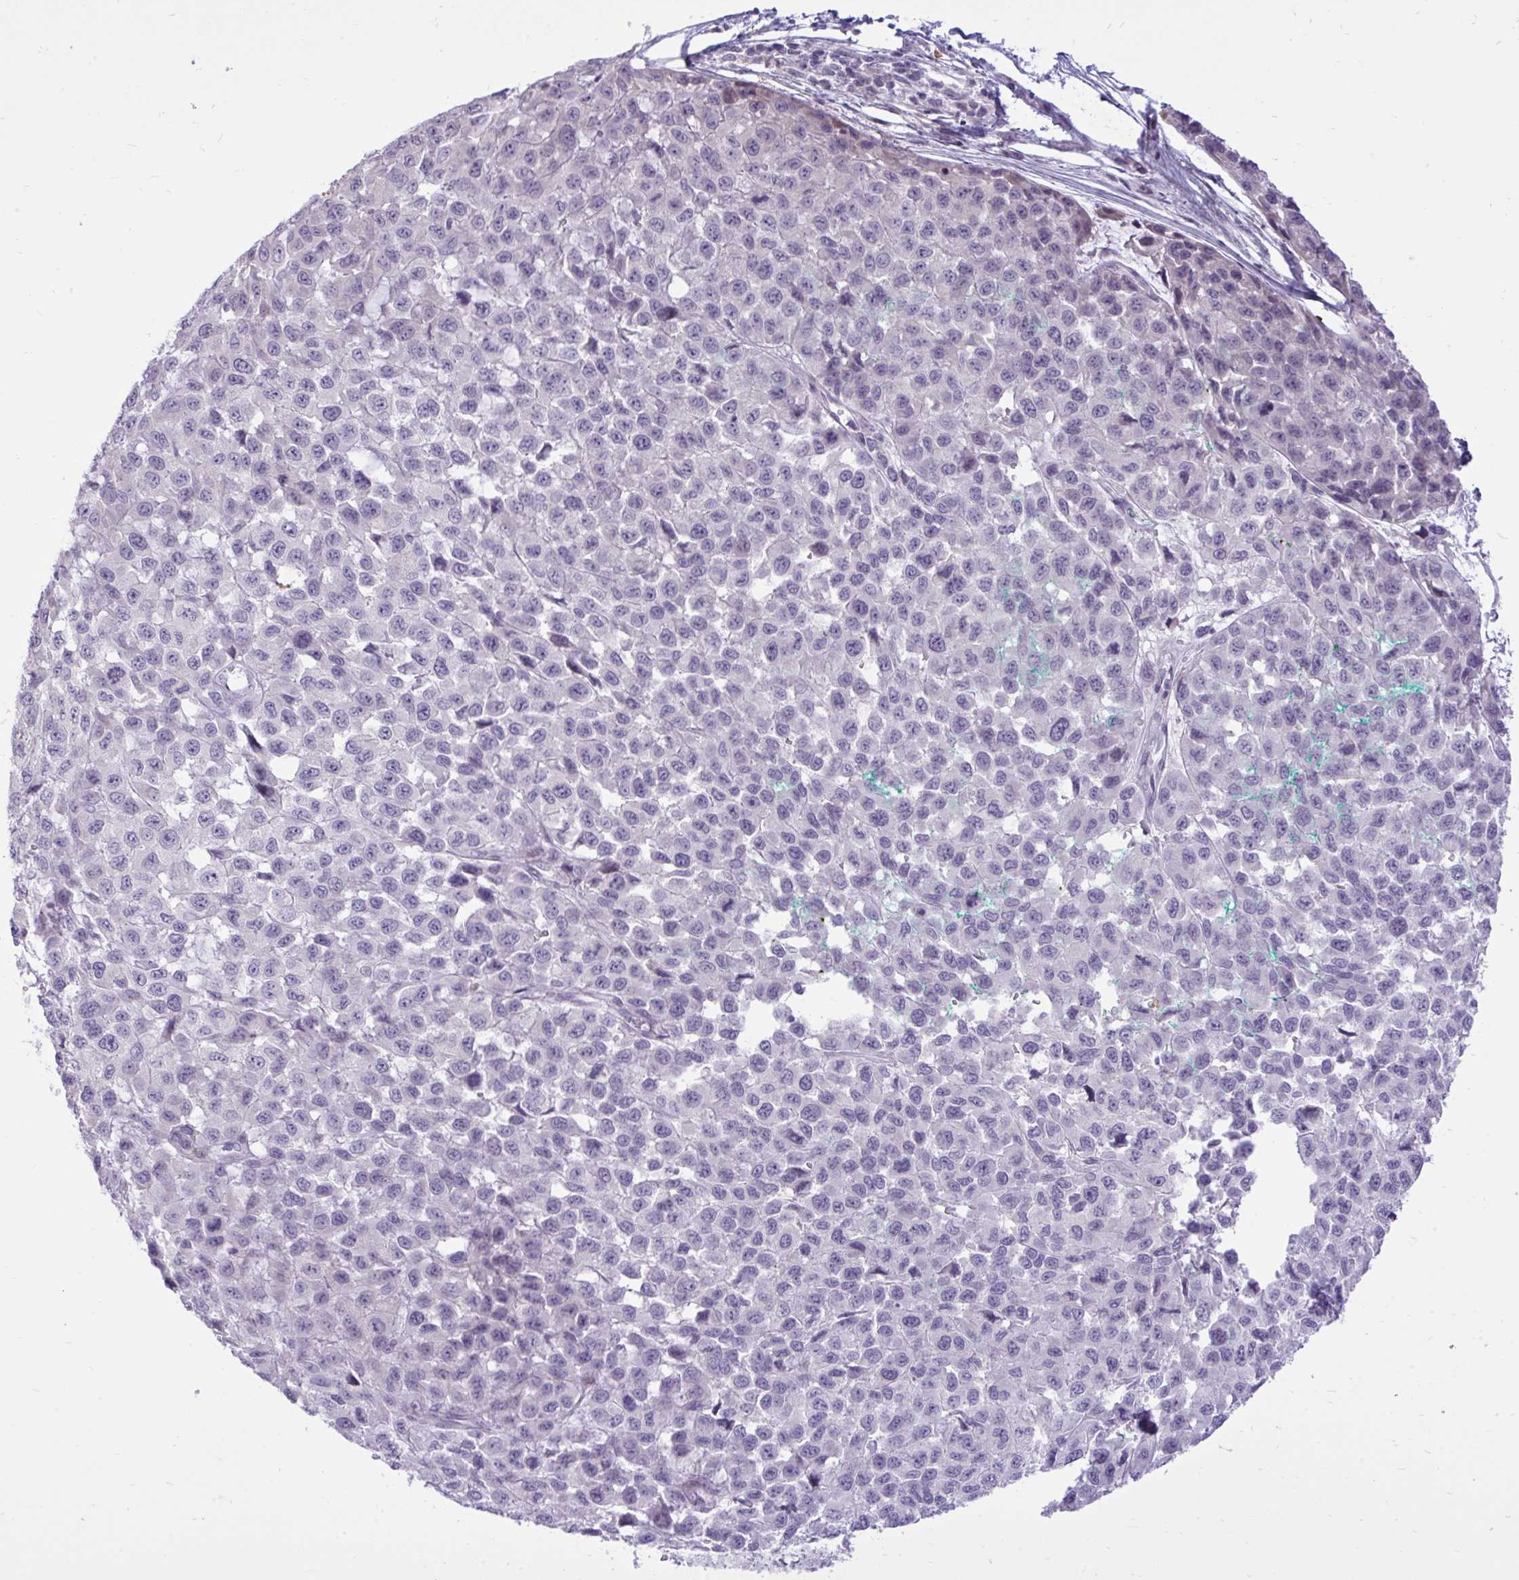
{"staining": {"intensity": "negative", "quantity": "none", "location": "none"}, "tissue": "melanoma", "cell_type": "Tumor cells", "image_type": "cancer", "snomed": [{"axis": "morphology", "description": "Malignant melanoma, NOS"}, {"axis": "topography", "description": "Skin"}], "caption": "The immunohistochemistry (IHC) histopathology image has no significant staining in tumor cells of melanoma tissue.", "gene": "SPAG1", "patient": {"sex": "male", "age": 62}}